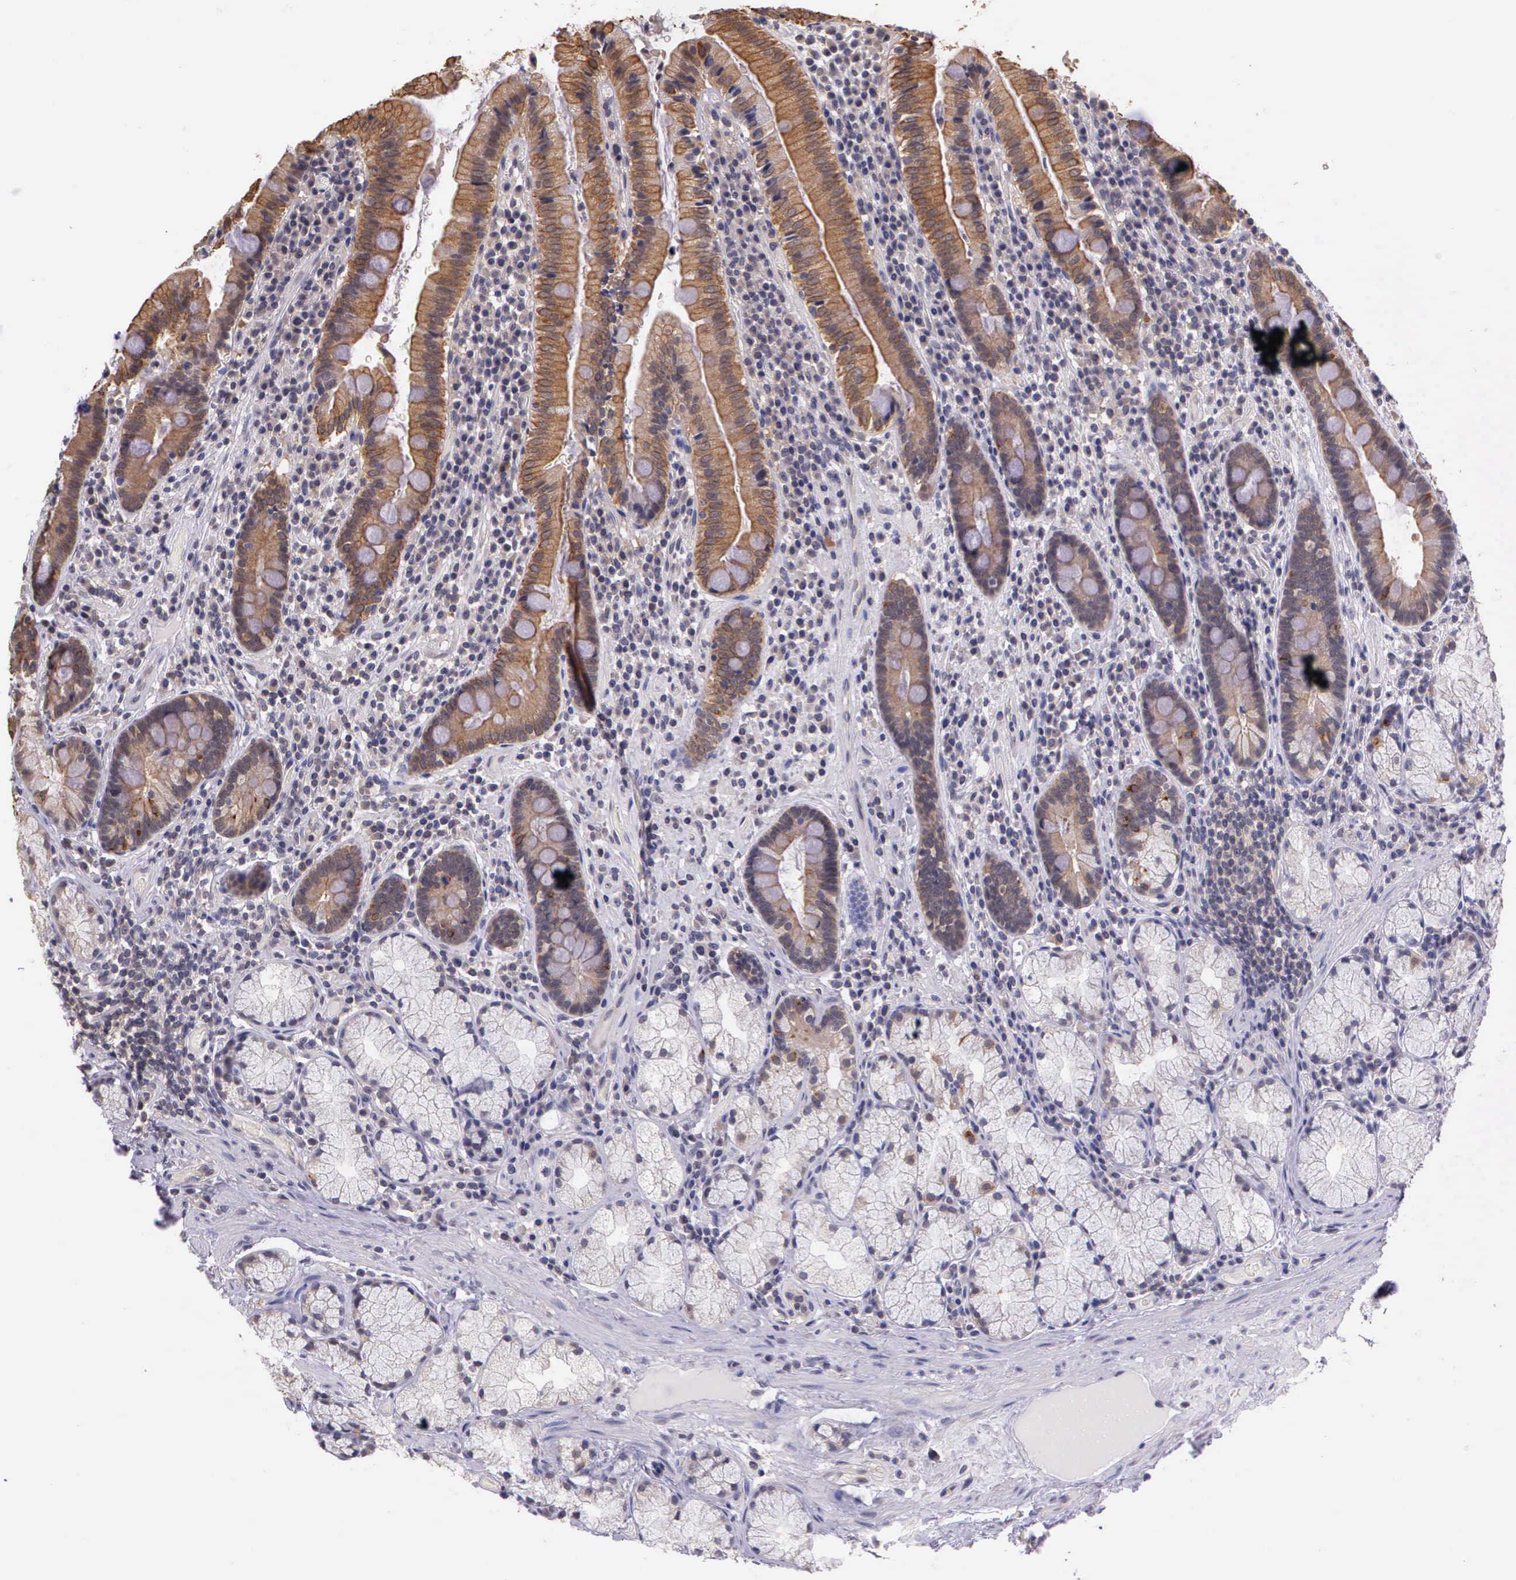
{"staining": {"intensity": "weak", "quantity": ">75%", "location": "cytoplasmic/membranous,nuclear"}, "tissue": "duodenum", "cell_type": "Glandular cells", "image_type": "normal", "snomed": [{"axis": "morphology", "description": "Normal tissue, NOS"}, {"axis": "topography", "description": "Stomach, lower"}, {"axis": "topography", "description": "Duodenum"}], "caption": "Approximately >75% of glandular cells in benign duodenum demonstrate weak cytoplasmic/membranous,nuclear protein positivity as visualized by brown immunohistochemical staining.", "gene": "IGBP1P2", "patient": {"sex": "male", "age": 84}}